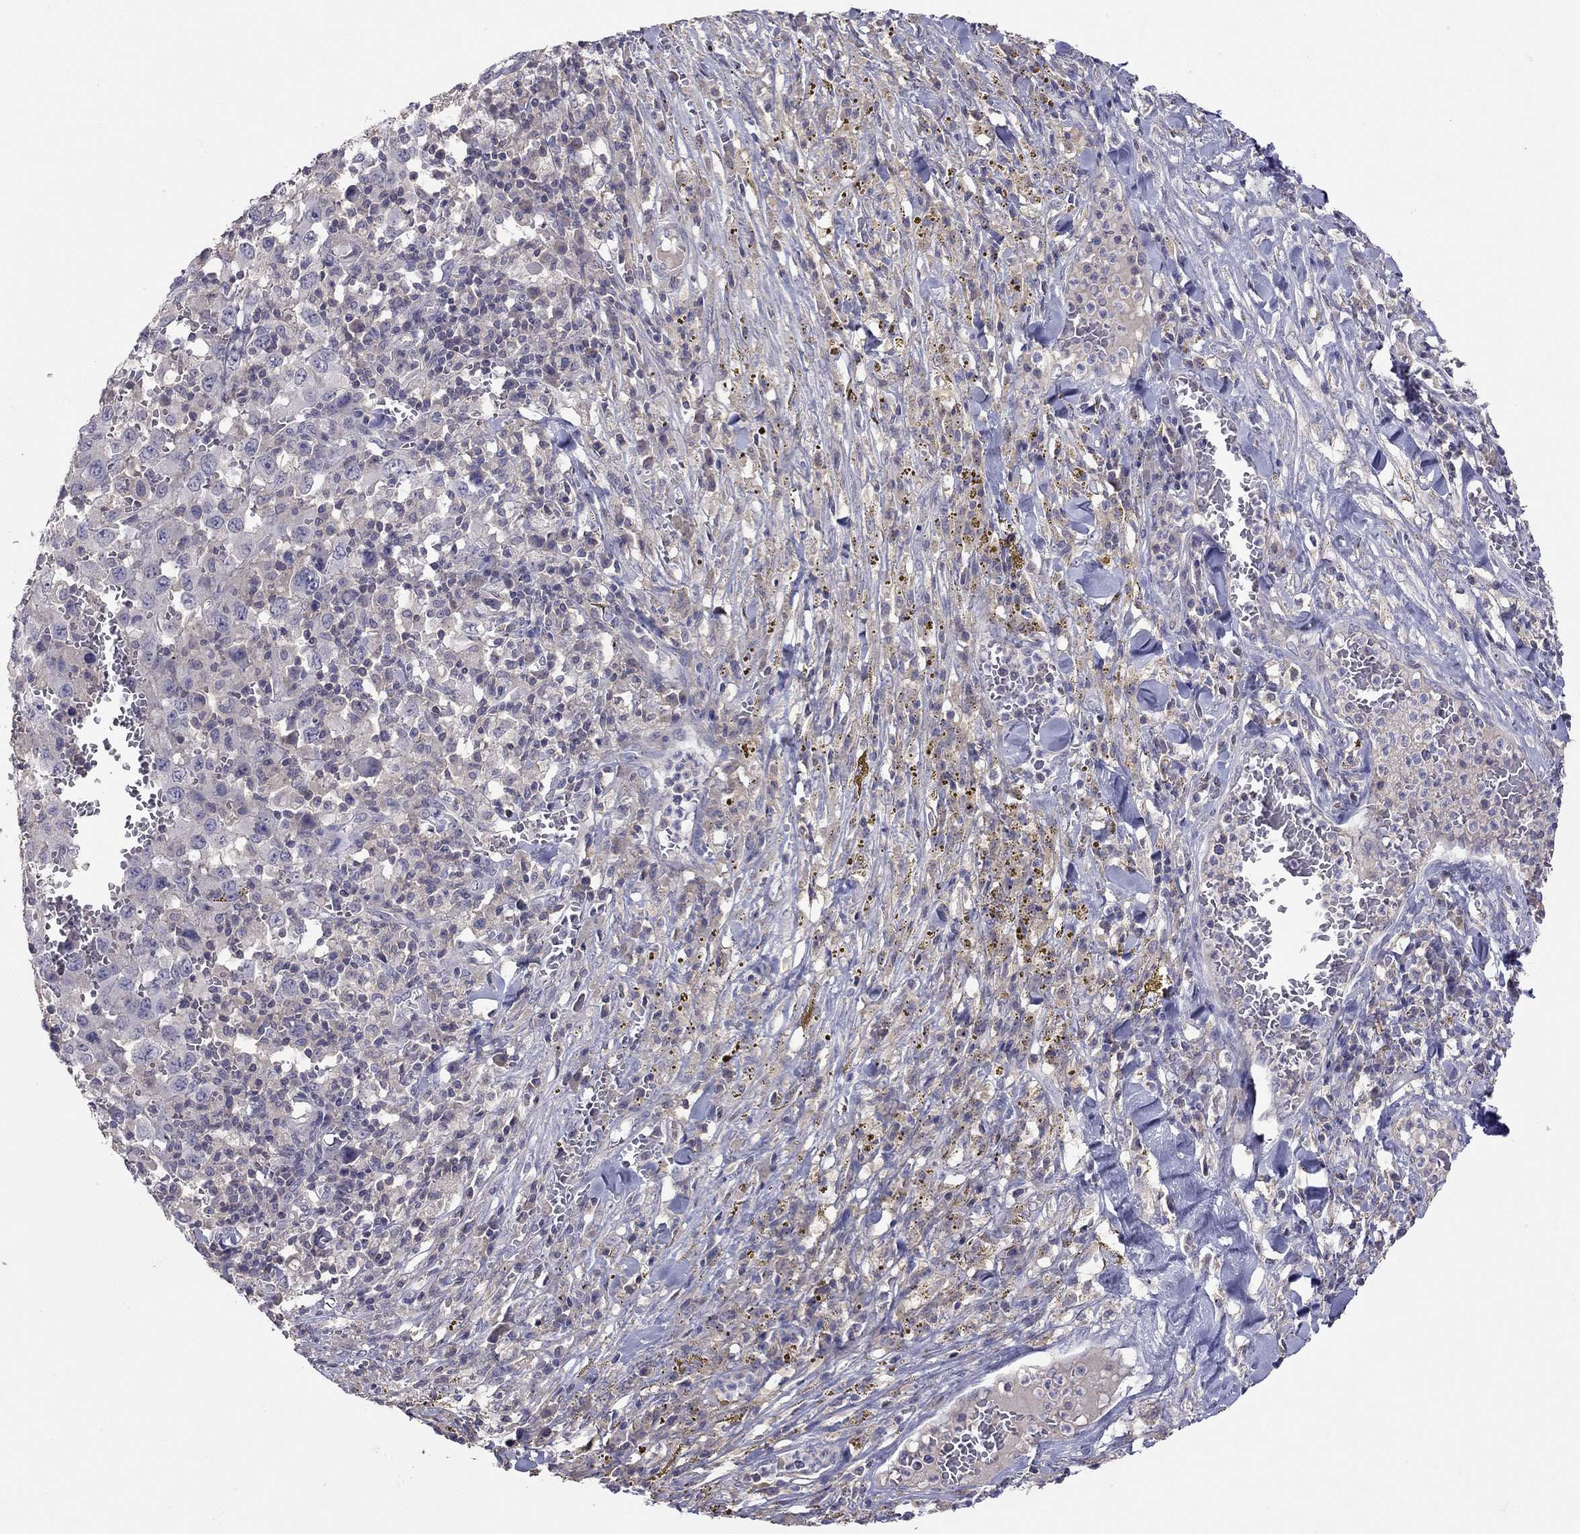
{"staining": {"intensity": "negative", "quantity": "none", "location": "none"}, "tissue": "melanoma", "cell_type": "Tumor cells", "image_type": "cancer", "snomed": [{"axis": "morphology", "description": "Malignant melanoma, NOS"}, {"axis": "topography", "description": "Skin"}], "caption": "Tumor cells show no significant protein staining in melanoma.", "gene": "RTP5", "patient": {"sex": "female", "age": 91}}